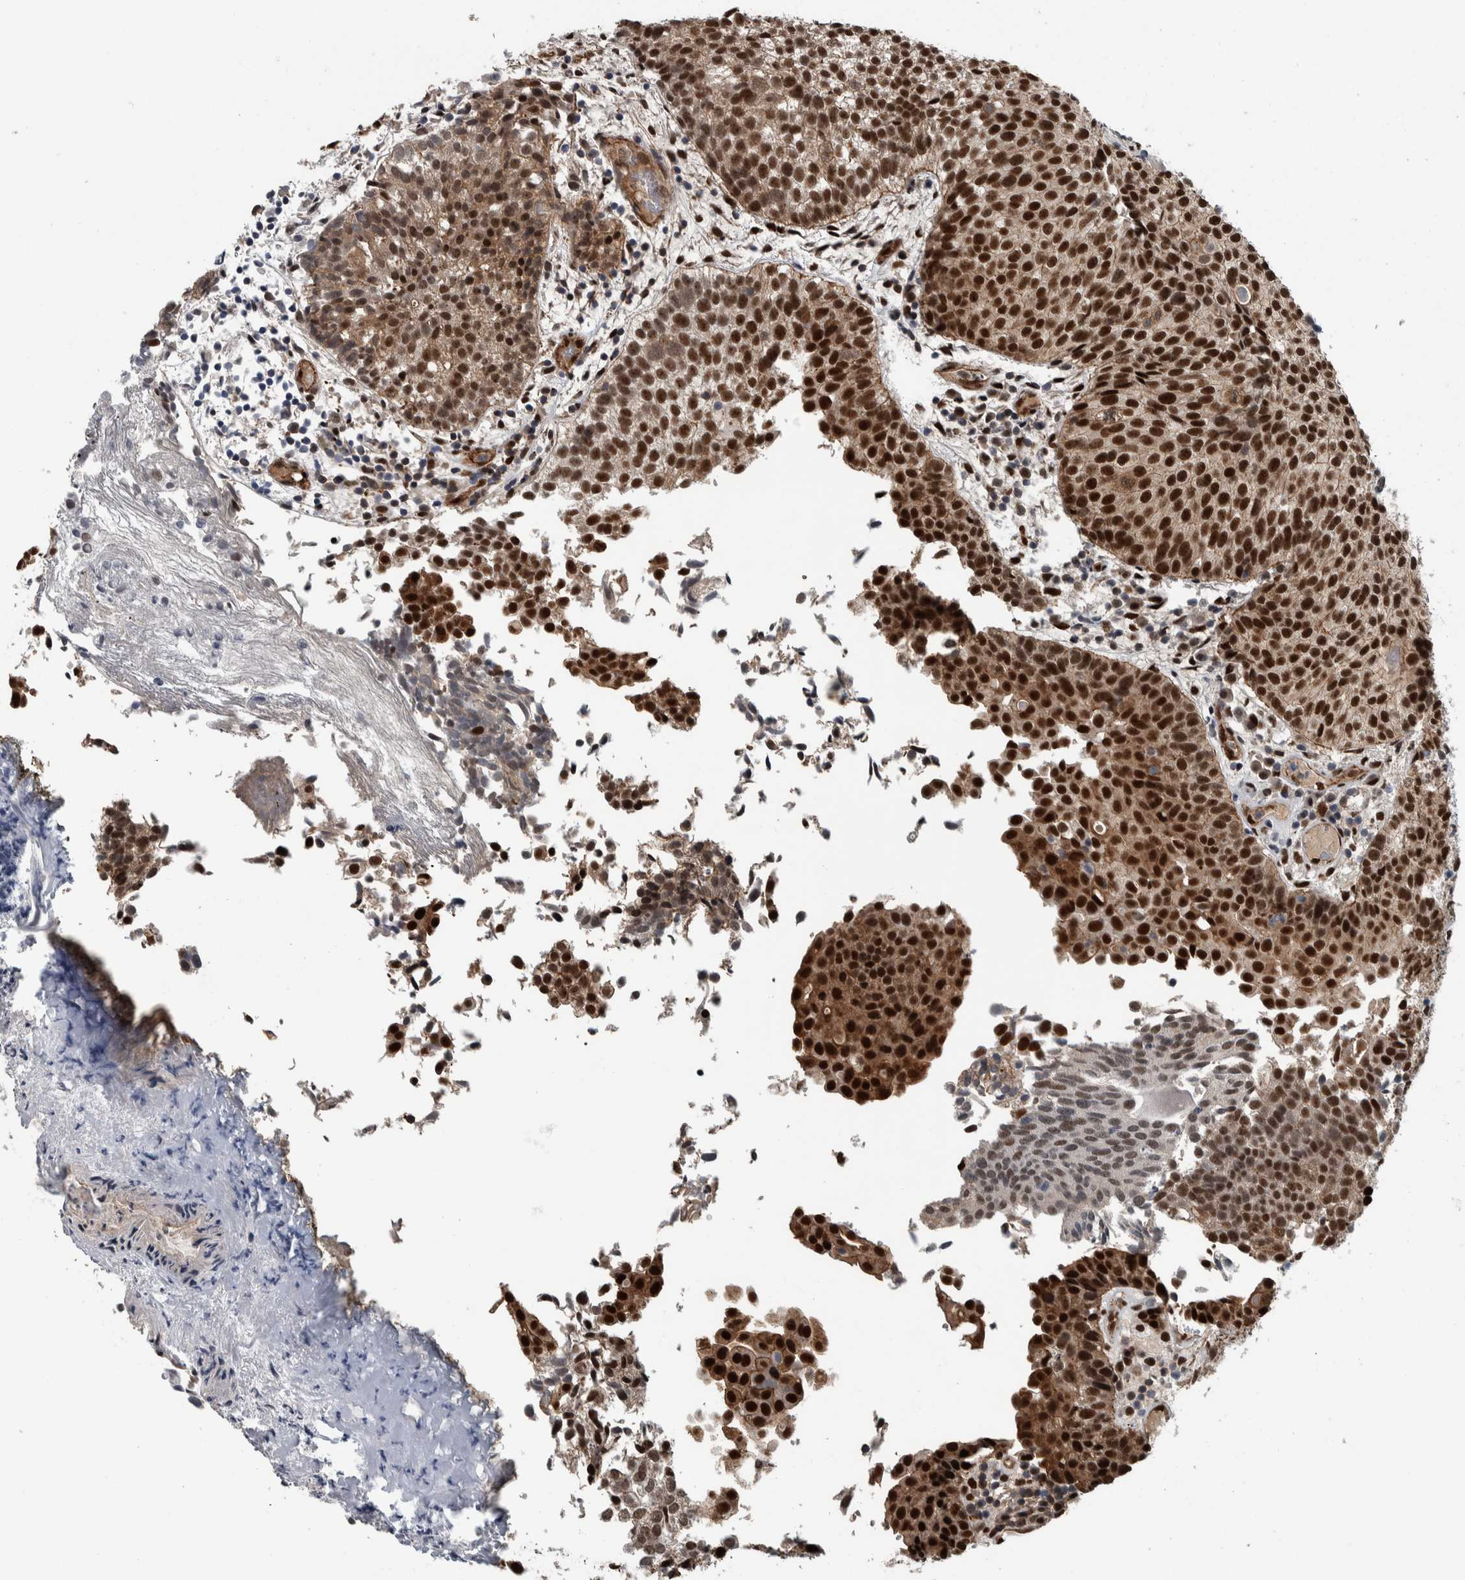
{"staining": {"intensity": "strong", "quantity": ">75%", "location": "nuclear"}, "tissue": "urothelial cancer", "cell_type": "Tumor cells", "image_type": "cancer", "snomed": [{"axis": "morphology", "description": "Urothelial carcinoma, Low grade"}, {"axis": "topography", "description": "Urinary bladder"}], "caption": "Protein expression by immunohistochemistry shows strong nuclear positivity in approximately >75% of tumor cells in urothelial cancer.", "gene": "FAM135B", "patient": {"sex": "male", "age": 86}}